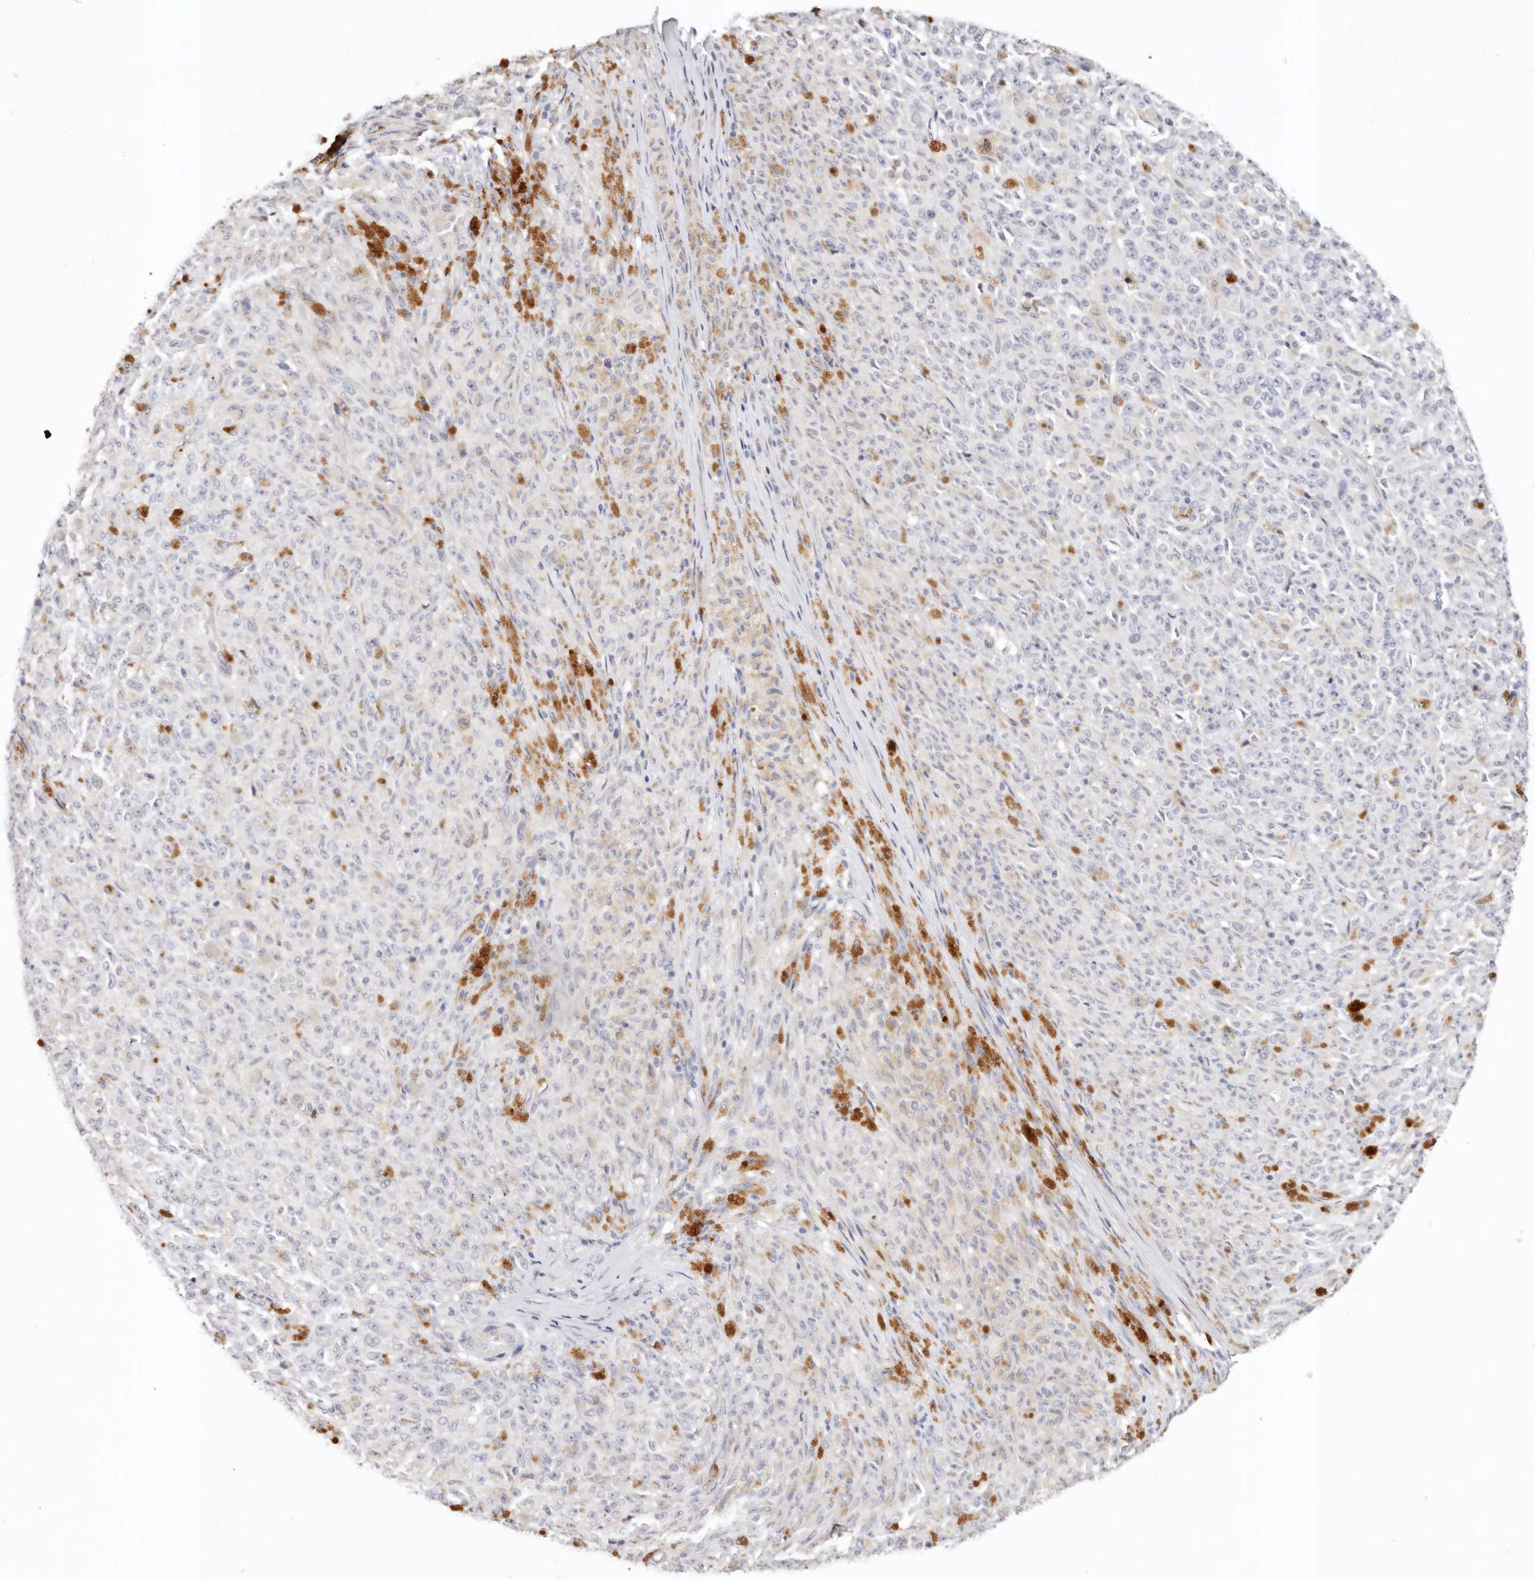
{"staining": {"intensity": "negative", "quantity": "none", "location": "none"}, "tissue": "melanoma", "cell_type": "Tumor cells", "image_type": "cancer", "snomed": [{"axis": "morphology", "description": "Malignant melanoma, NOS"}, {"axis": "topography", "description": "Skin"}], "caption": "Malignant melanoma stained for a protein using IHC demonstrates no expression tumor cells.", "gene": "DNASE1", "patient": {"sex": "female", "age": 82}}